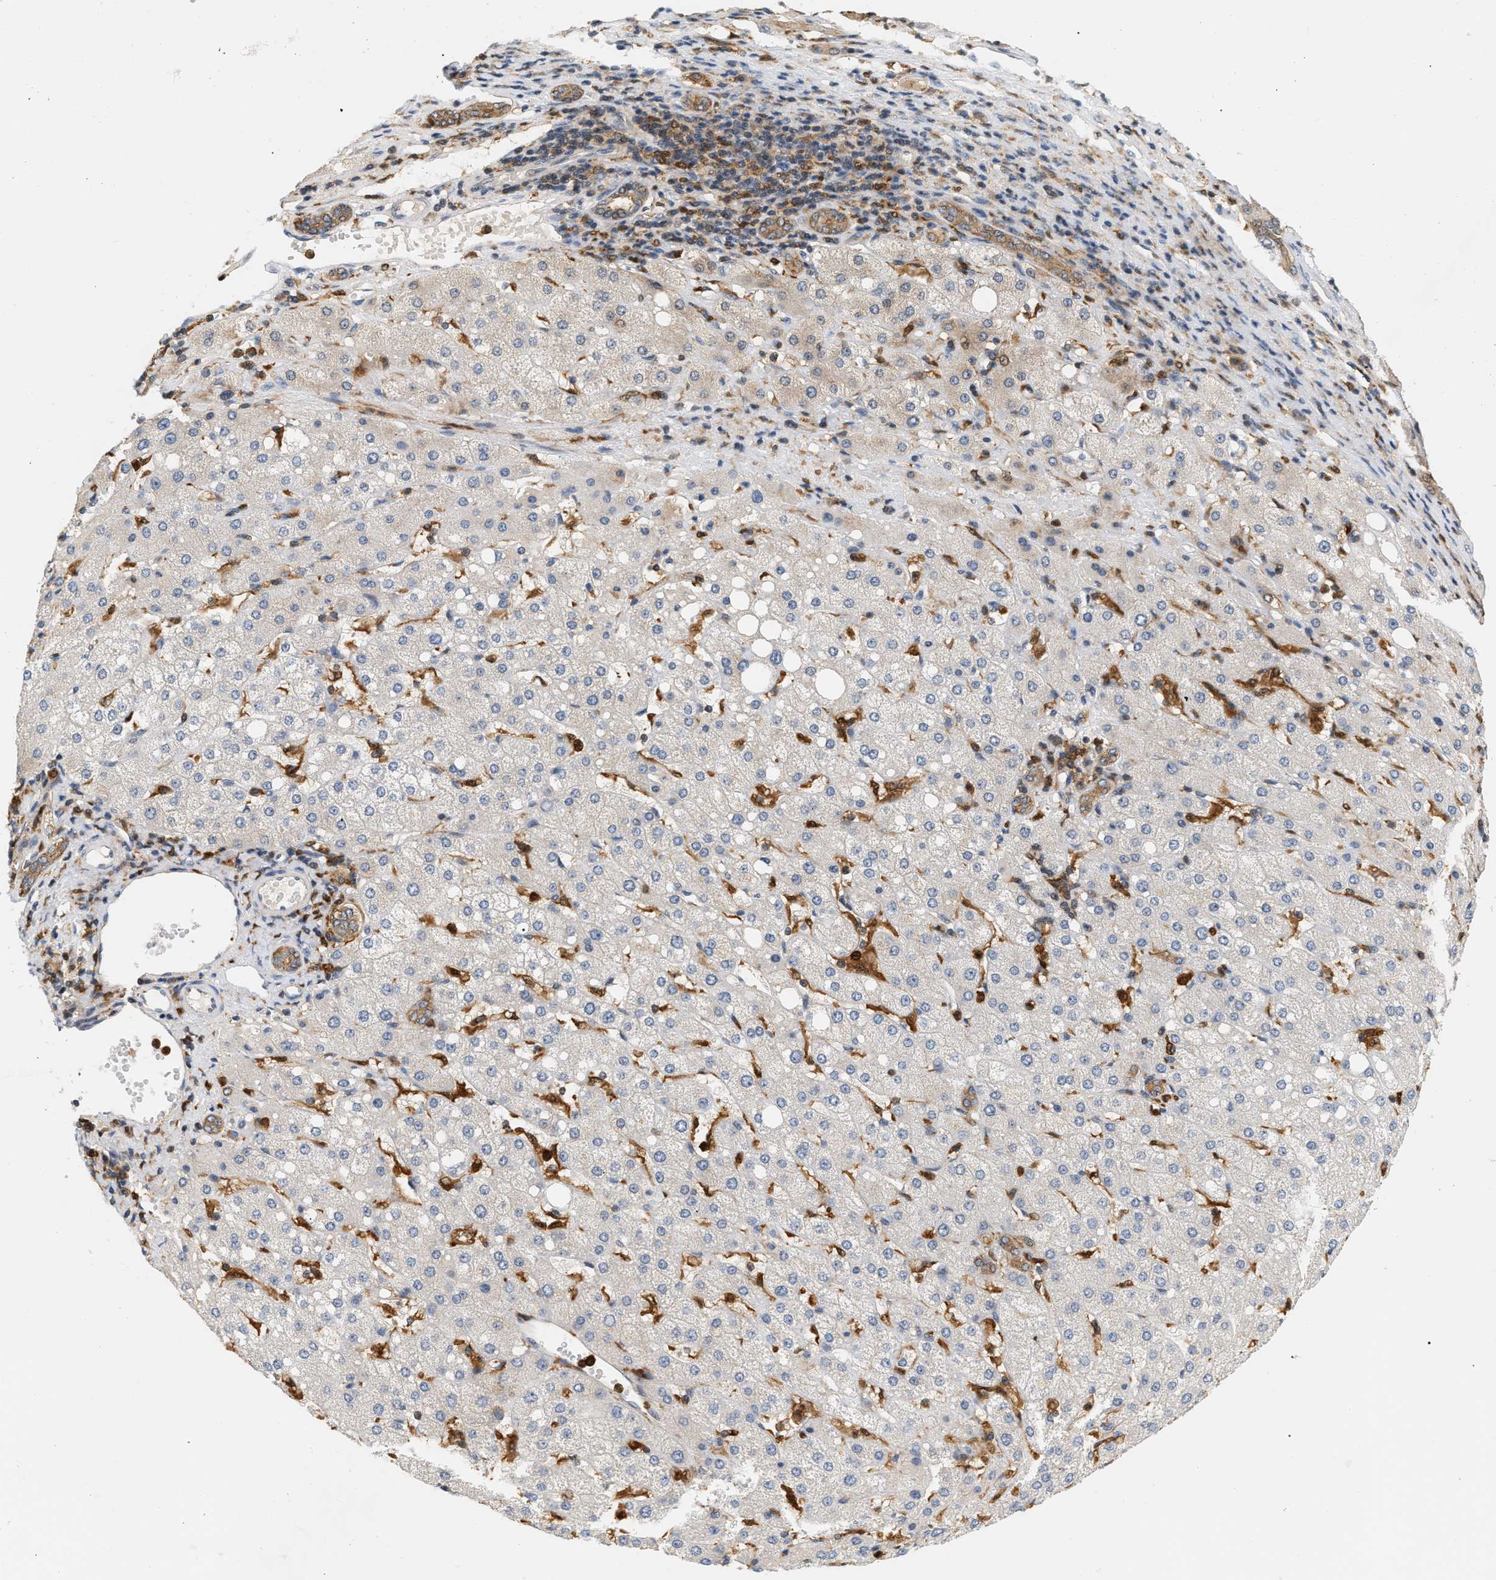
{"staining": {"intensity": "negative", "quantity": "none", "location": "none"}, "tissue": "liver cancer", "cell_type": "Tumor cells", "image_type": "cancer", "snomed": [{"axis": "morphology", "description": "Carcinoma, Hepatocellular, NOS"}, {"axis": "topography", "description": "Liver"}], "caption": "Human liver cancer stained for a protein using immunohistochemistry (IHC) reveals no positivity in tumor cells.", "gene": "PYCARD", "patient": {"sex": "male", "age": 80}}